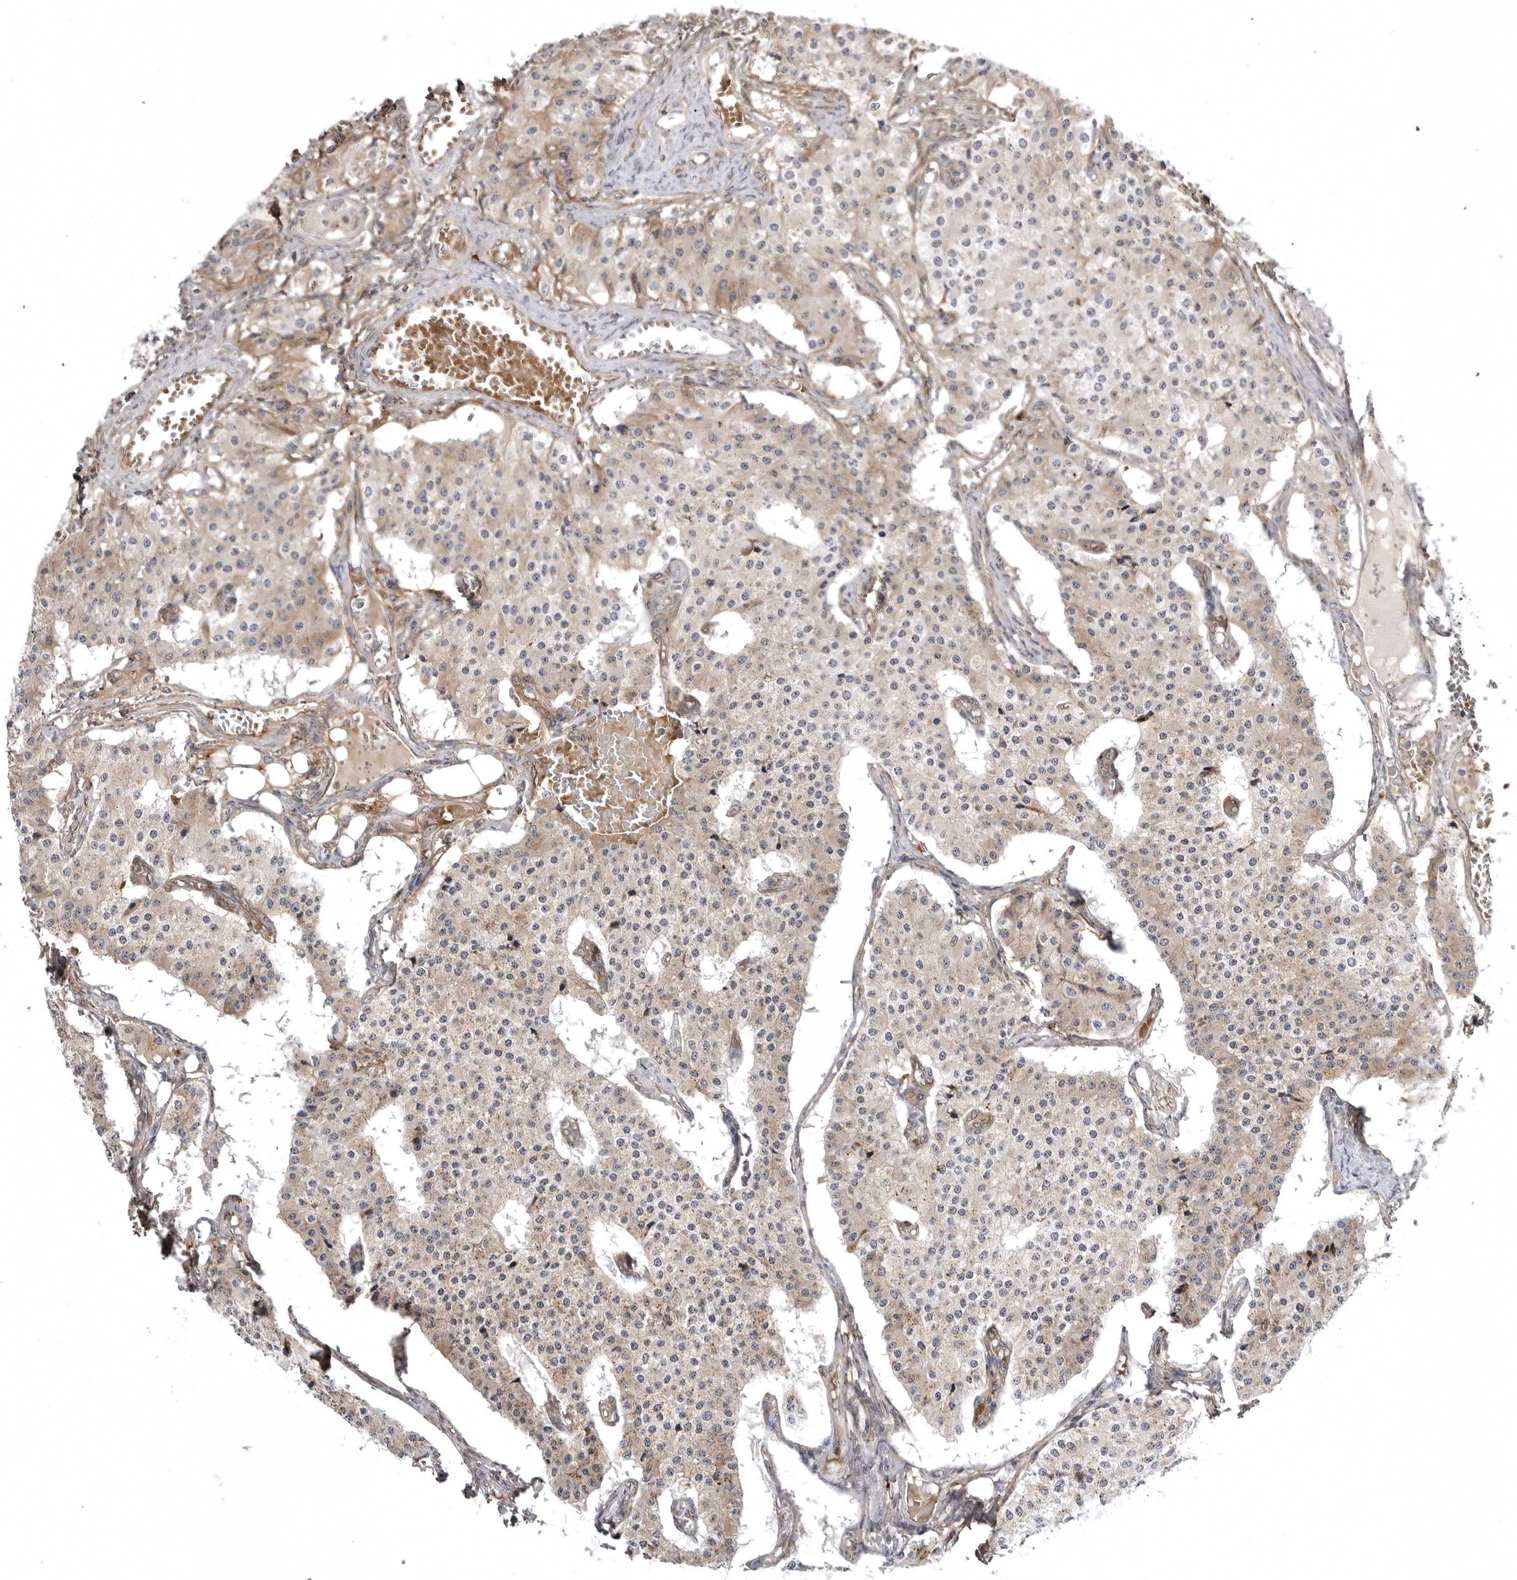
{"staining": {"intensity": "weak", "quantity": ">75%", "location": "cytoplasmic/membranous"}, "tissue": "carcinoid", "cell_type": "Tumor cells", "image_type": "cancer", "snomed": [{"axis": "morphology", "description": "Carcinoid, malignant, NOS"}, {"axis": "topography", "description": "Colon"}], "caption": "Carcinoid tissue displays weak cytoplasmic/membranous staining in approximately >75% of tumor cells", "gene": "ARL5A", "patient": {"sex": "female", "age": 52}}